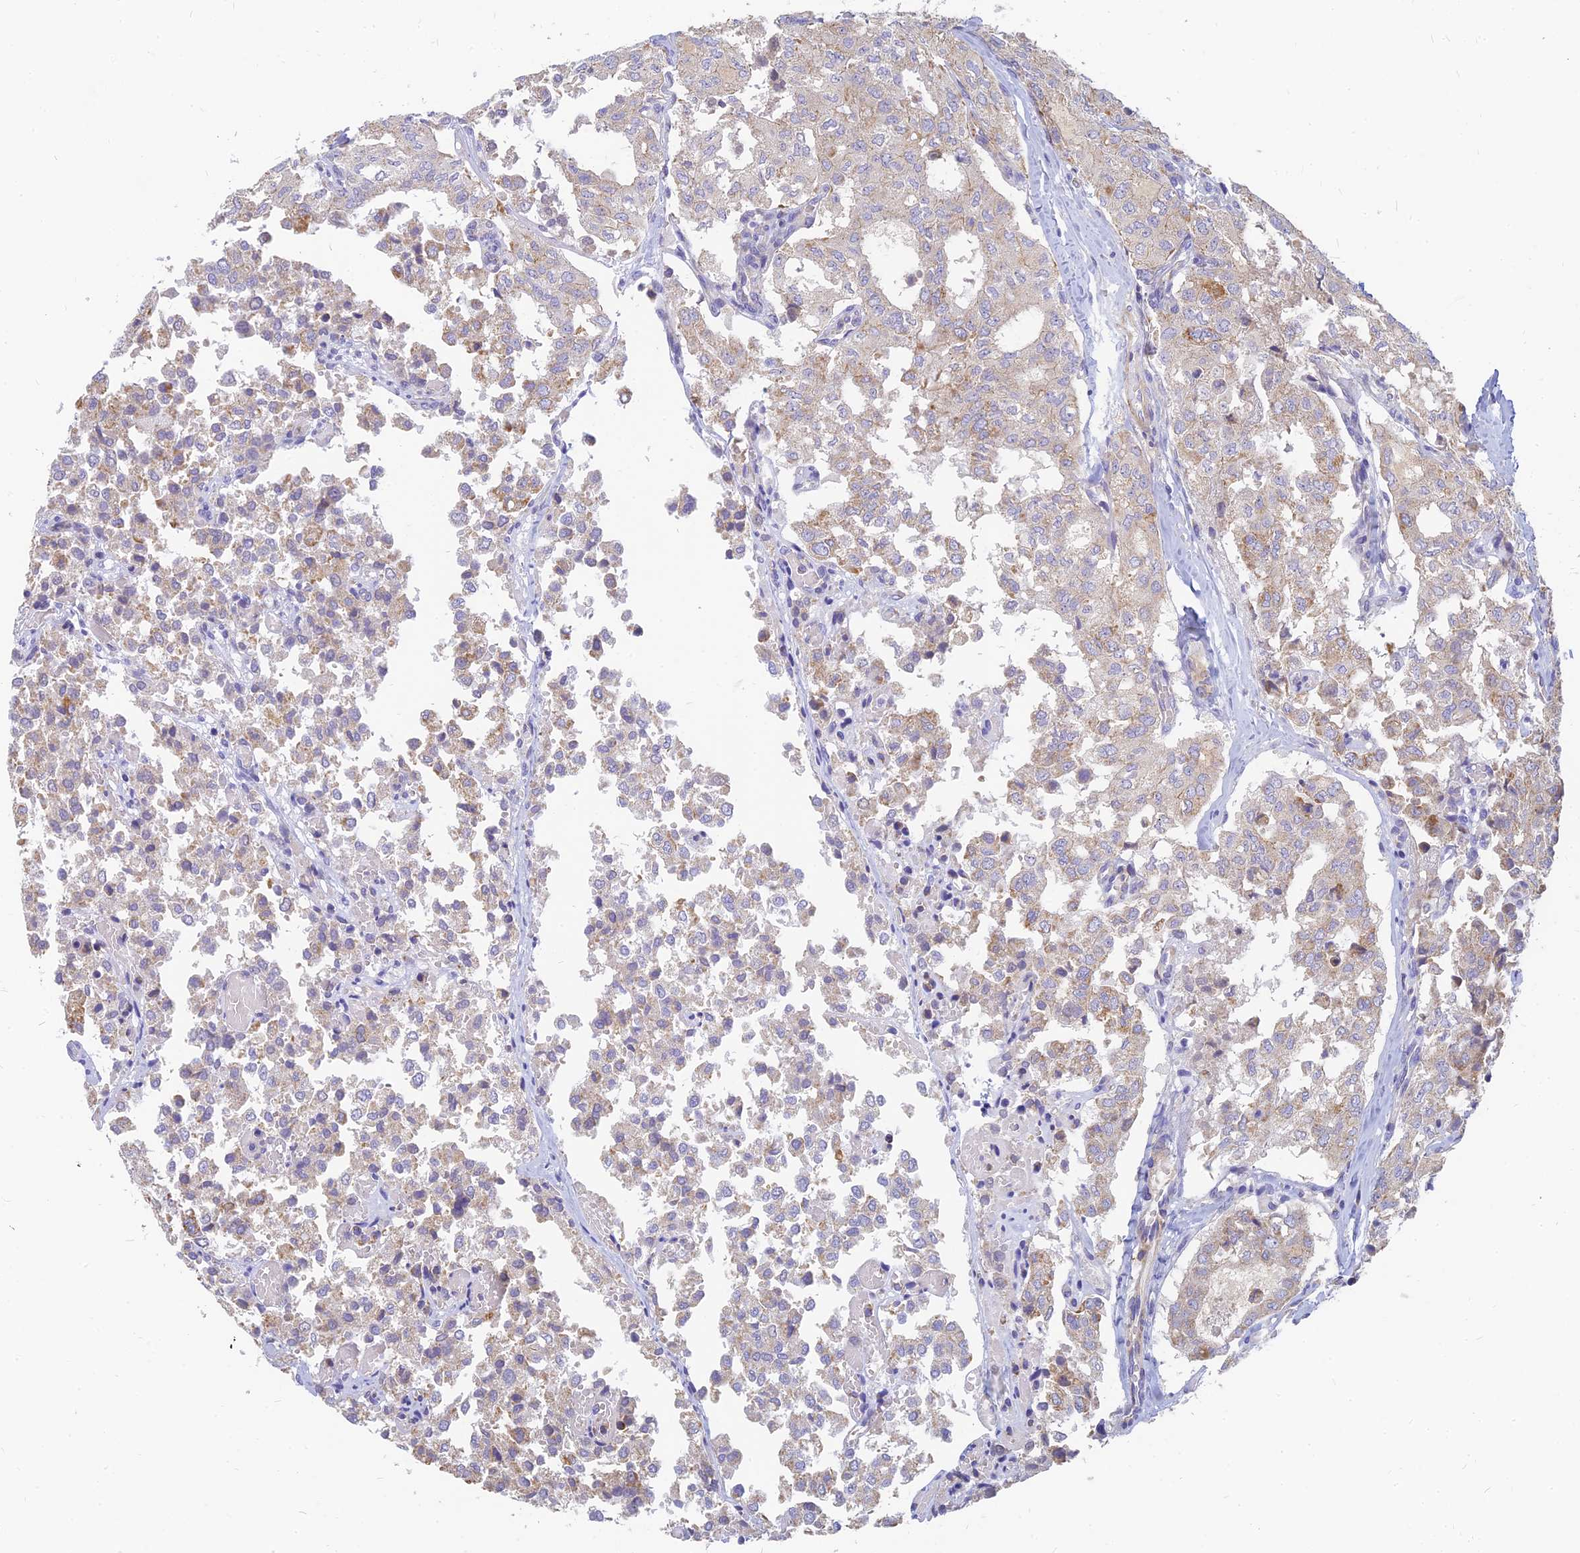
{"staining": {"intensity": "weak", "quantity": "25%-75%", "location": "cytoplasmic/membranous"}, "tissue": "thyroid cancer", "cell_type": "Tumor cells", "image_type": "cancer", "snomed": [{"axis": "morphology", "description": "Follicular adenoma carcinoma, NOS"}, {"axis": "topography", "description": "Thyroid gland"}], "caption": "This image shows IHC staining of human thyroid cancer, with low weak cytoplasmic/membranous positivity in about 25%-75% of tumor cells.", "gene": "MRPL15", "patient": {"sex": "male", "age": 75}}